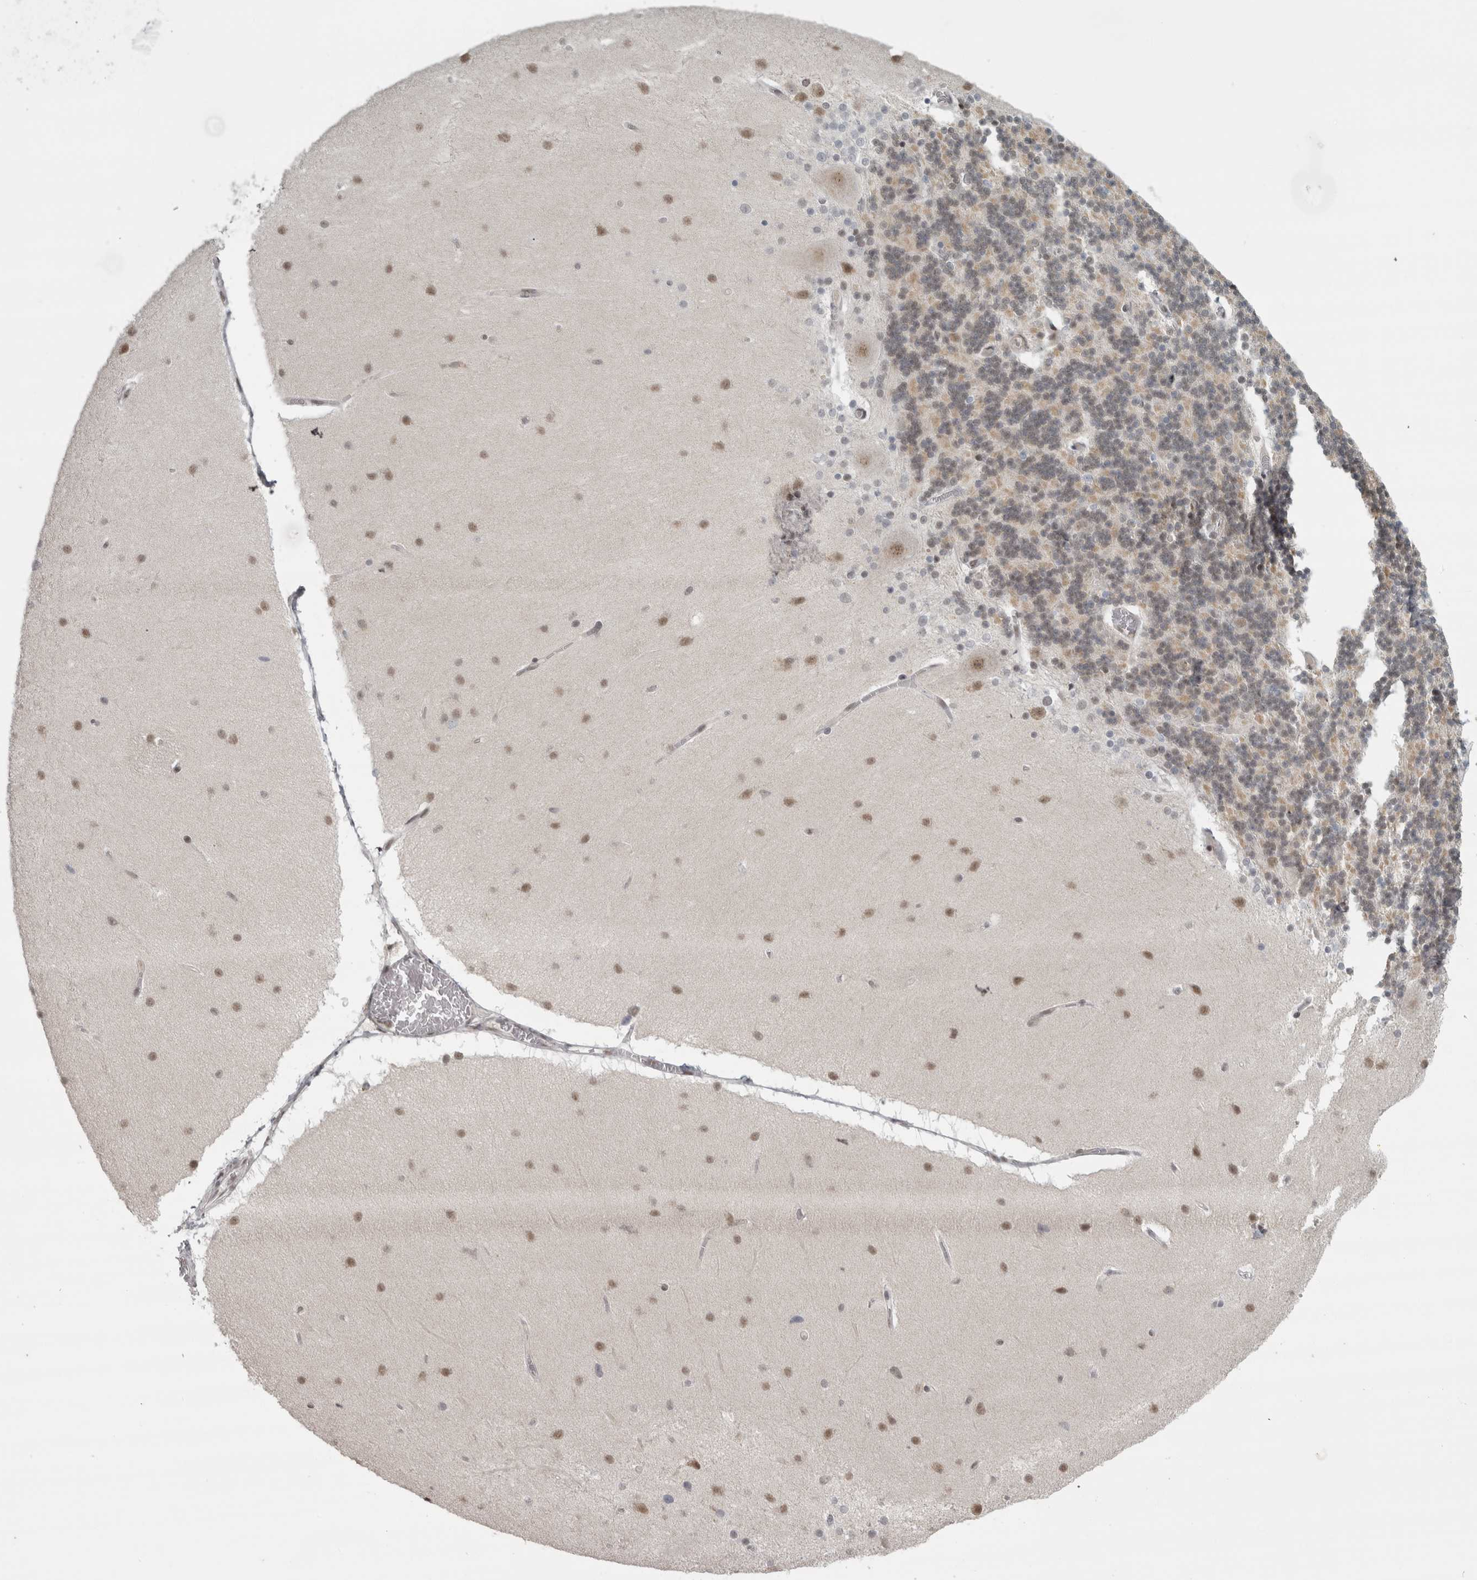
{"staining": {"intensity": "weak", "quantity": "25%-75%", "location": "cytoplasmic/membranous,nuclear"}, "tissue": "cerebellum", "cell_type": "Cells in granular layer", "image_type": "normal", "snomed": [{"axis": "morphology", "description": "Normal tissue, NOS"}, {"axis": "topography", "description": "Cerebellum"}], "caption": "Brown immunohistochemical staining in normal cerebellum demonstrates weak cytoplasmic/membranous,nuclear staining in approximately 25%-75% of cells in granular layer.", "gene": "MICU3", "patient": {"sex": "female", "age": 54}}